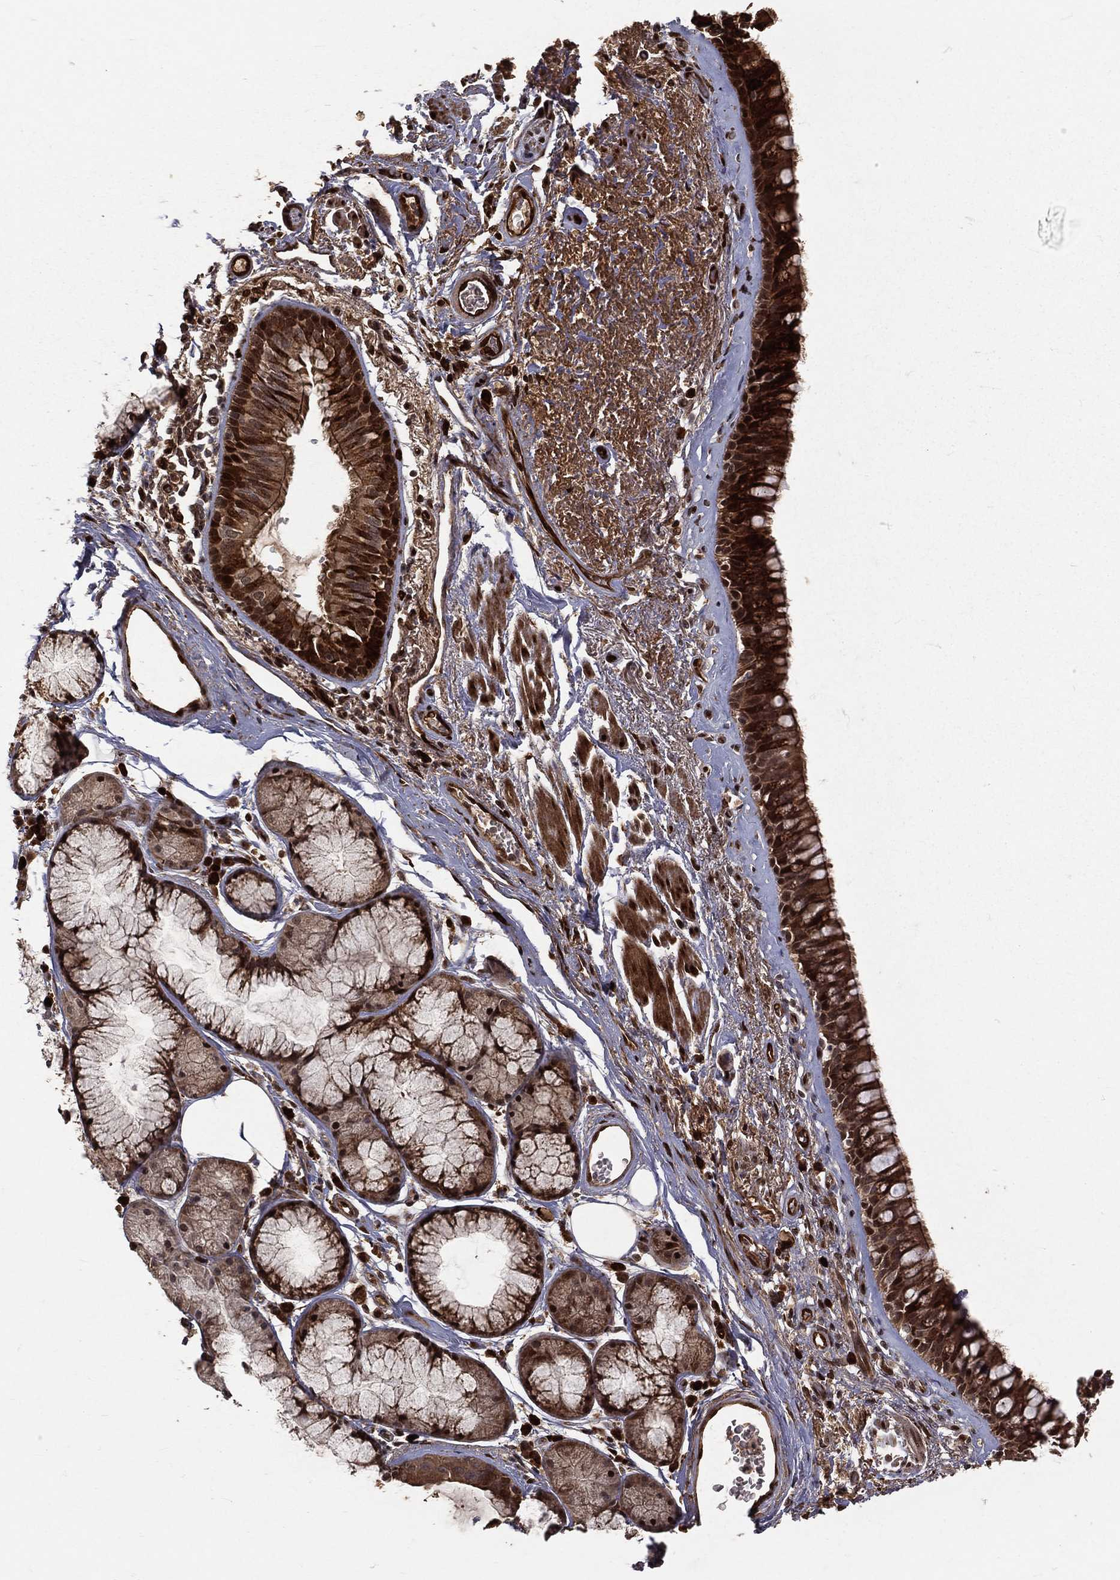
{"staining": {"intensity": "strong", "quantity": ">75%", "location": "cytoplasmic/membranous,nuclear"}, "tissue": "bronchus", "cell_type": "Respiratory epithelial cells", "image_type": "normal", "snomed": [{"axis": "morphology", "description": "Normal tissue, NOS"}, {"axis": "topography", "description": "Bronchus"}], "caption": "Bronchus stained for a protein exhibits strong cytoplasmic/membranous,nuclear positivity in respiratory epithelial cells. (DAB (3,3'-diaminobenzidine) IHC, brown staining for protein, blue staining for nuclei).", "gene": "MAPK1", "patient": {"sex": "male", "age": 82}}